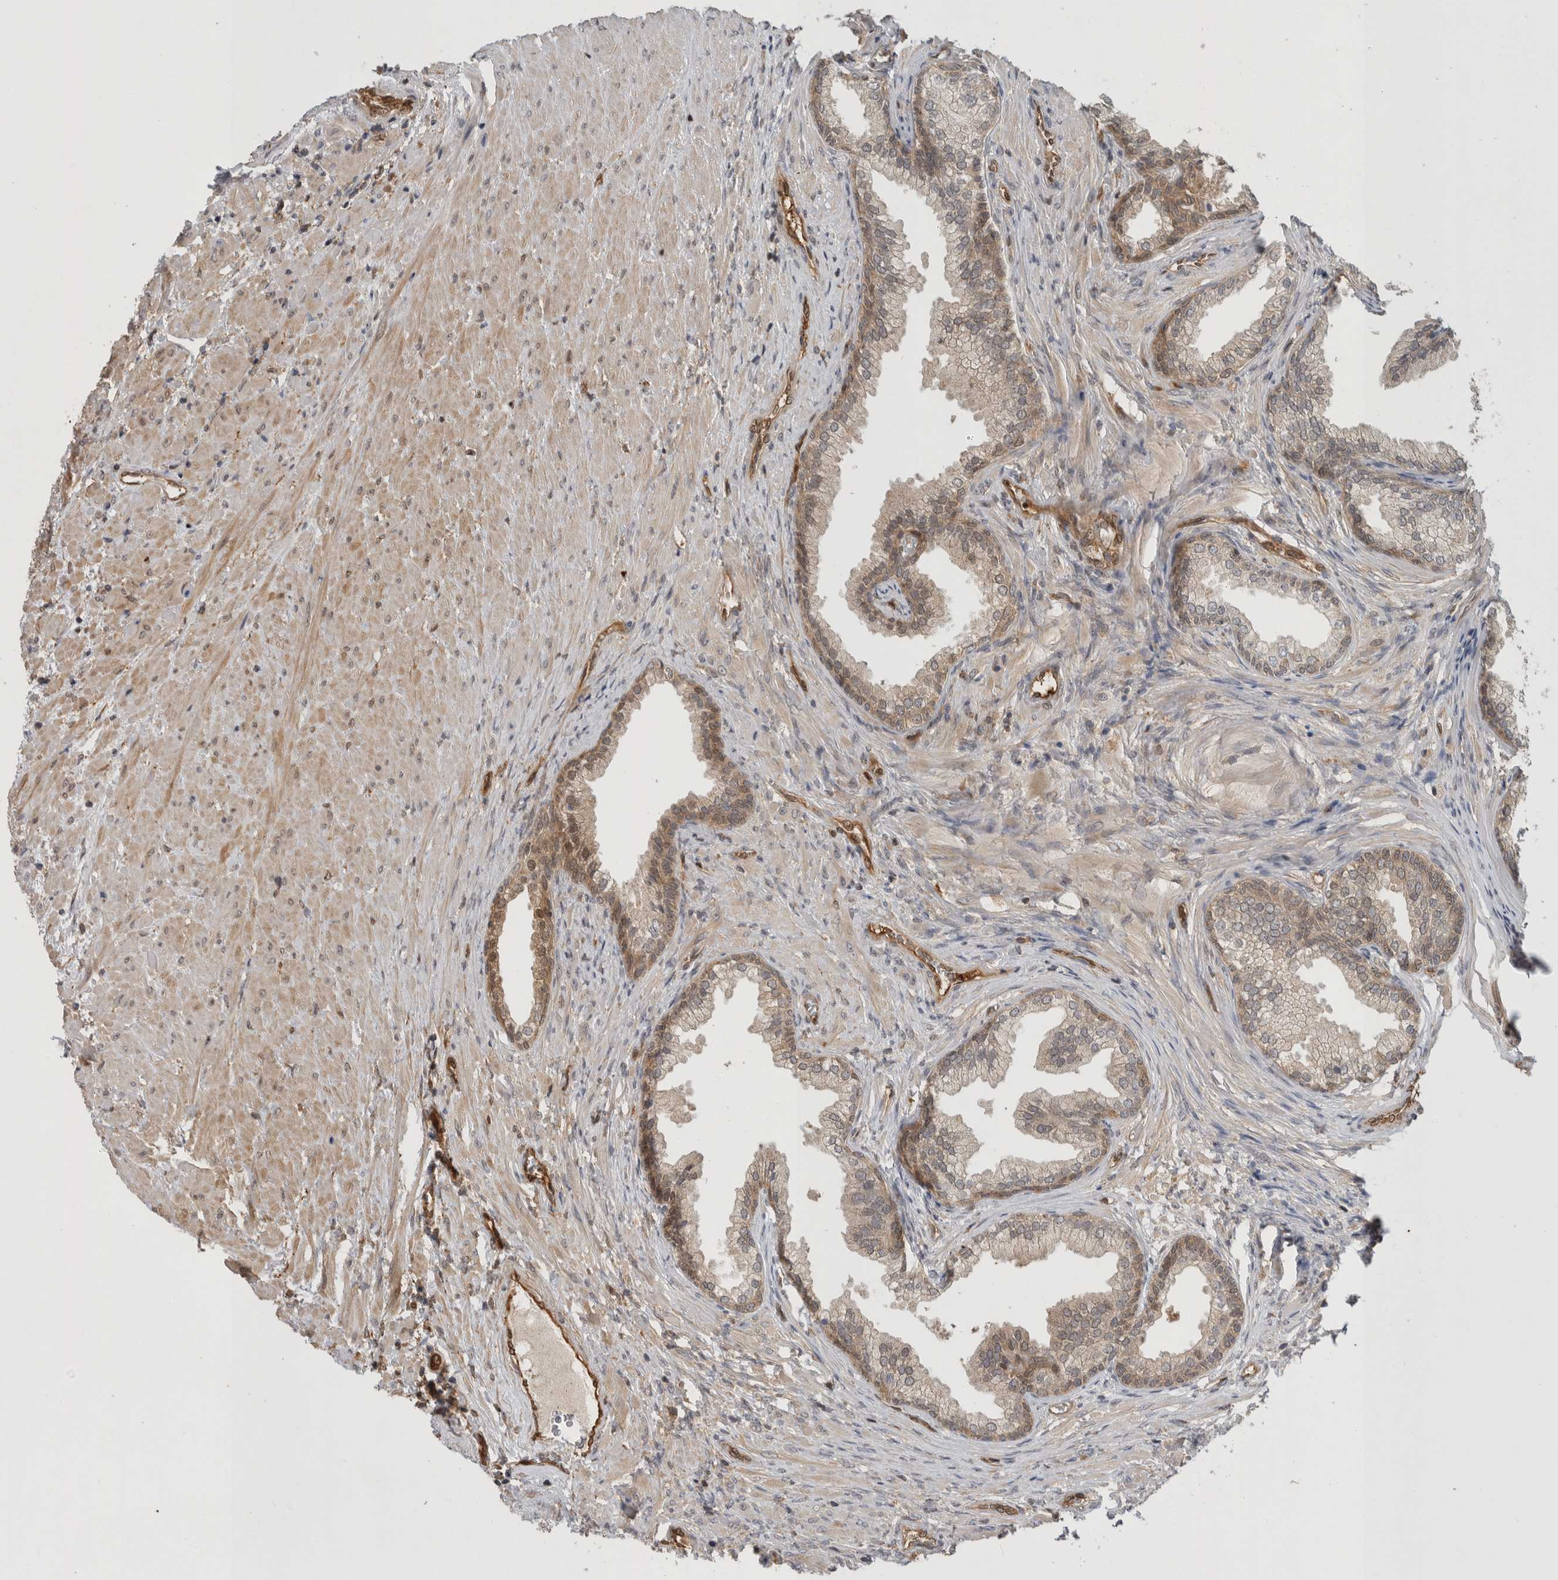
{"staining": {"intensity": "moderate", "quantity": "25%-75%", "location": "cytoplasmic/membranous,nuclear"}, "tissue": "prostate", "cell_type": "Glandular cells", "image_type": "normal", "snomed": [{"axis": "morphology", "description": "Normal tissue, NOS"}, {"axis": "topography", "description": "Prostate"}], "caption": "Immunohistochemical staining of normal human prostate reveals 25%-75% levels of moderate cytoplasmic/membranous,nuclear protein staining in about 25%-75% of glandular cells.", "gene": "ASTN2", "patient": {"sex": "male", "age": 76}}